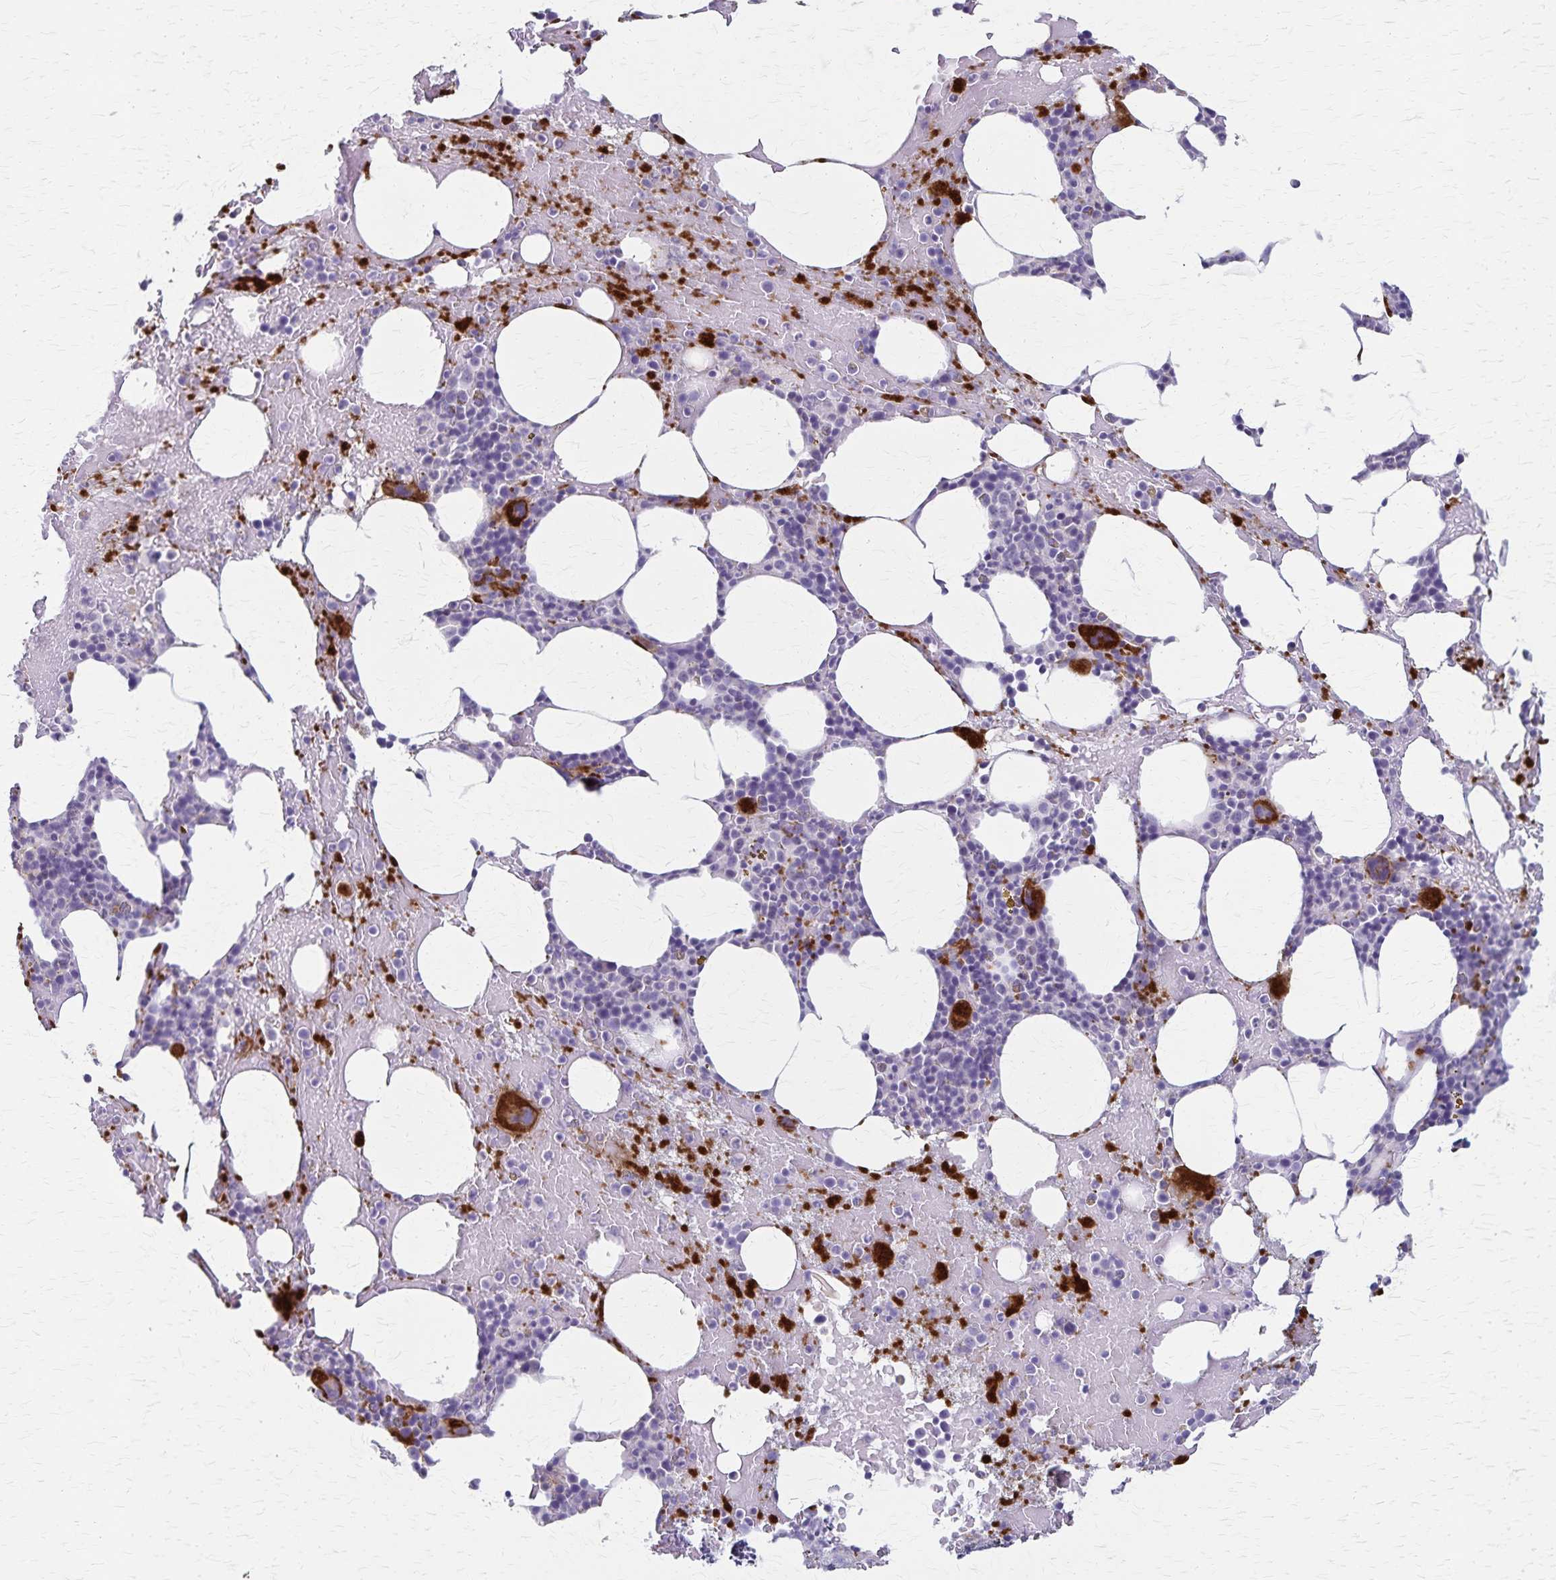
{"staining": {"intensity": "strong", "quantity": "<25%", "location": "cytoplasmic/membranous"}, "tissue": "bone marrow", "cell_type": "Hematopoietic cells", "image_type": "normal", "snomed": [{"axis": "morphology", "description": "Normal tissue, NOS"}, {"axis": "topography", "description": "Bone marrow"}], "caption": "IHC image of unremarkable bone marrow: bone marrow stained using immunohistochemistry shows medium levels of strong protein expression localized specifically in the cytoplasmic/membranous of hematopoietic cells, appearing as a cytoplasmic/membranous brown color.", "gene": "RASL10B", "patient": {"sex": "female", "age": 62}}